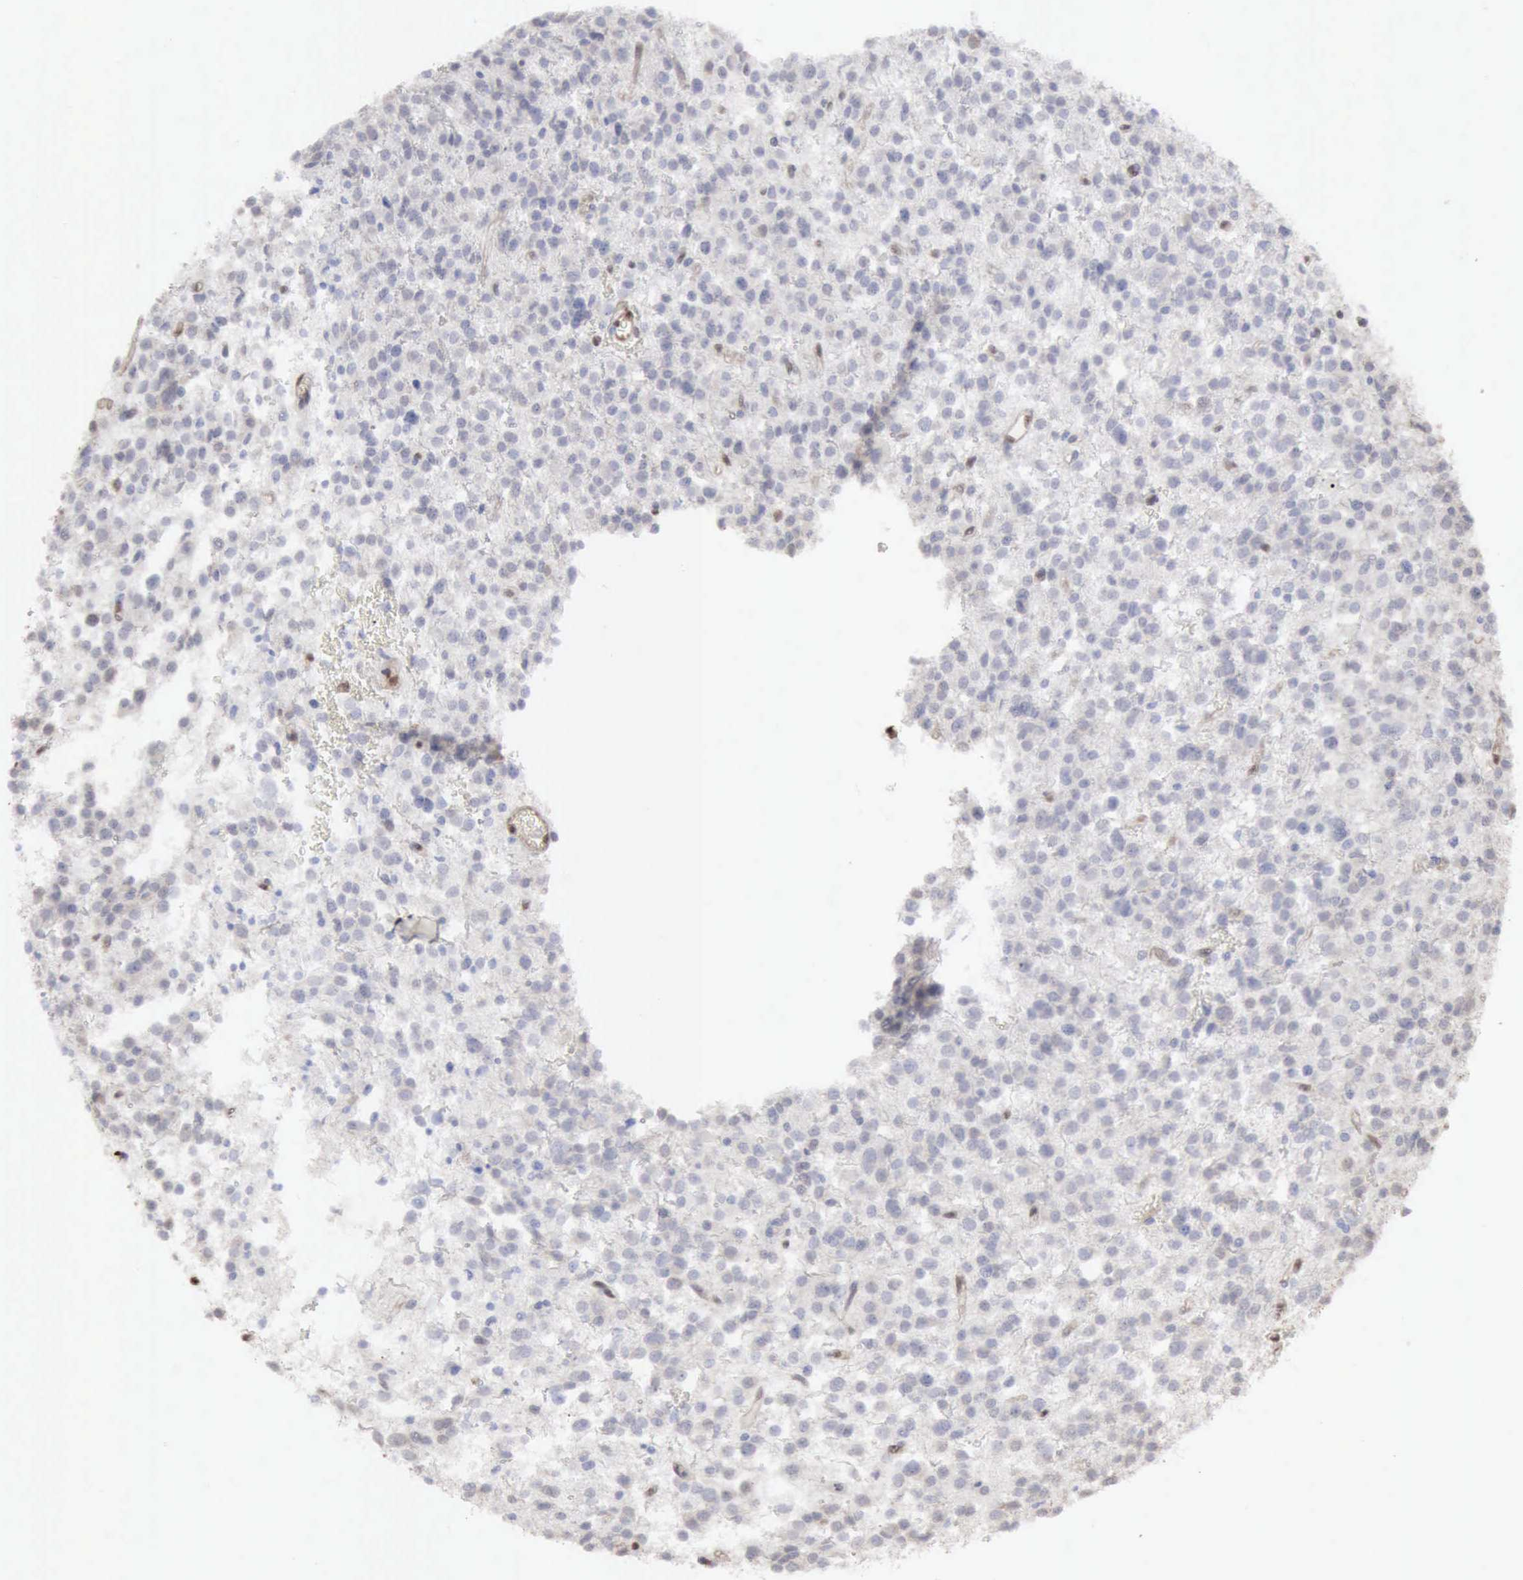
{"staining": {"intensity": "negative", "quantity": "none", "location": "none"}, "tissue": "glioma", "cell_type": "Tumor cells", "image_type": "cancer", "snomed": [{"axis": "morphology", "description": "Glioma, malignant, Low grade"}, {"axis": "topography", "description": "Brain"}], "caption": "Human malignant low-grade glioma stained for a protein using immunohistochemistry (IHC) displays no positivity in tumor cells.", "gene": "STAT1", "patient": {"sex": "female", "age": 36}}